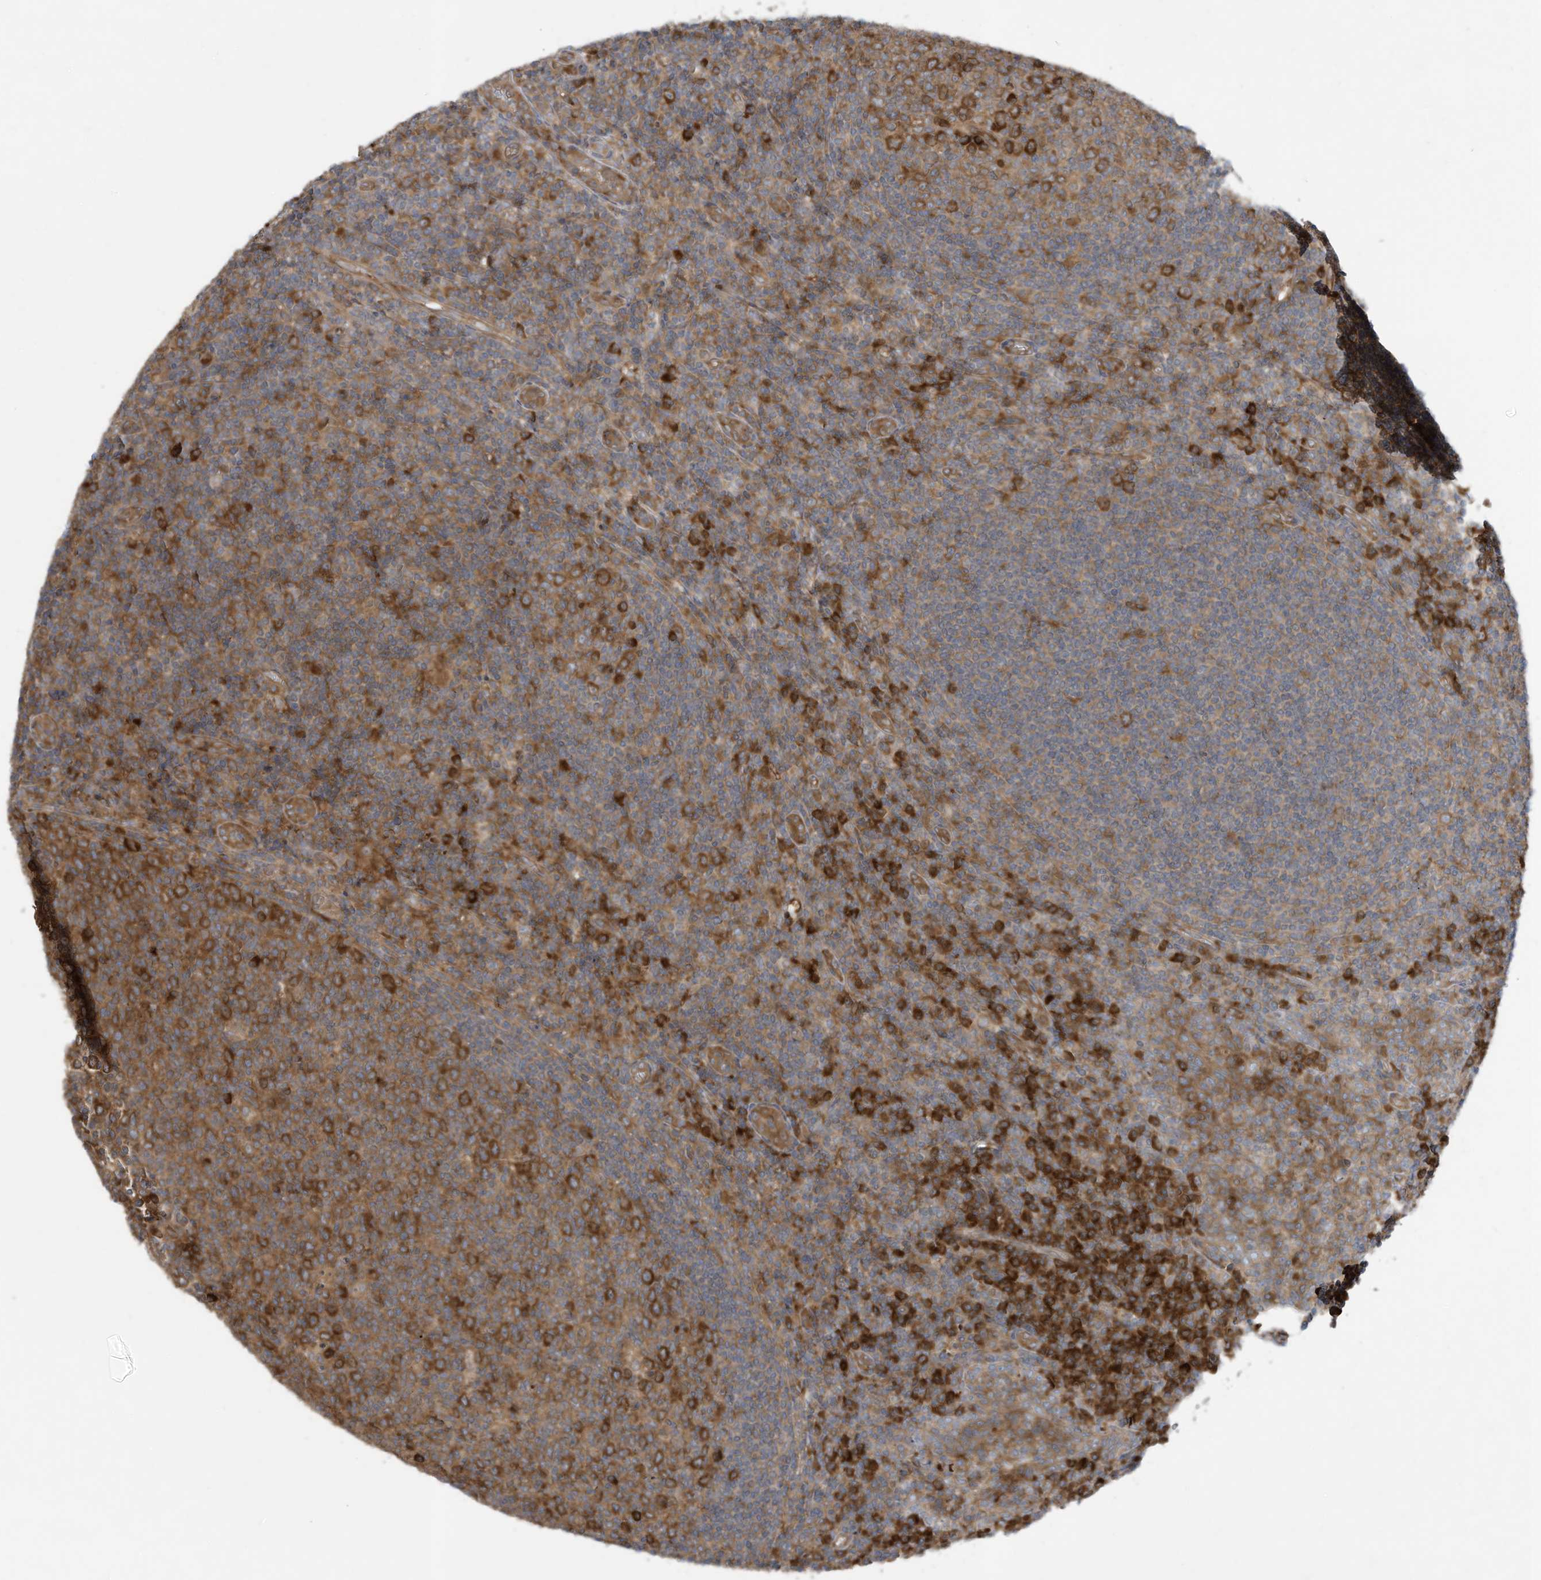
{"staining": {"intensity": "strong", "quantity": "25%-75%", "location": "cytoplasmic/membranous"}, "tissue": "tonsil", "cell_type": "Germinal center cells", "image_type": "normal", "snomed": [{"axis": "morphology", "description": "Normal tissue, NOS"}, {"axis": "topography", "description": "Tonsil"}], "caption": "Approximately 25%-75% of germinal center cells in normal human tonsil exhibit strong cytoplasmic/membranous protein positivity as visualized by brown immunohistochemical staining.", "gene": "USE1", "patient": {"sex": "female", "age": 19}}